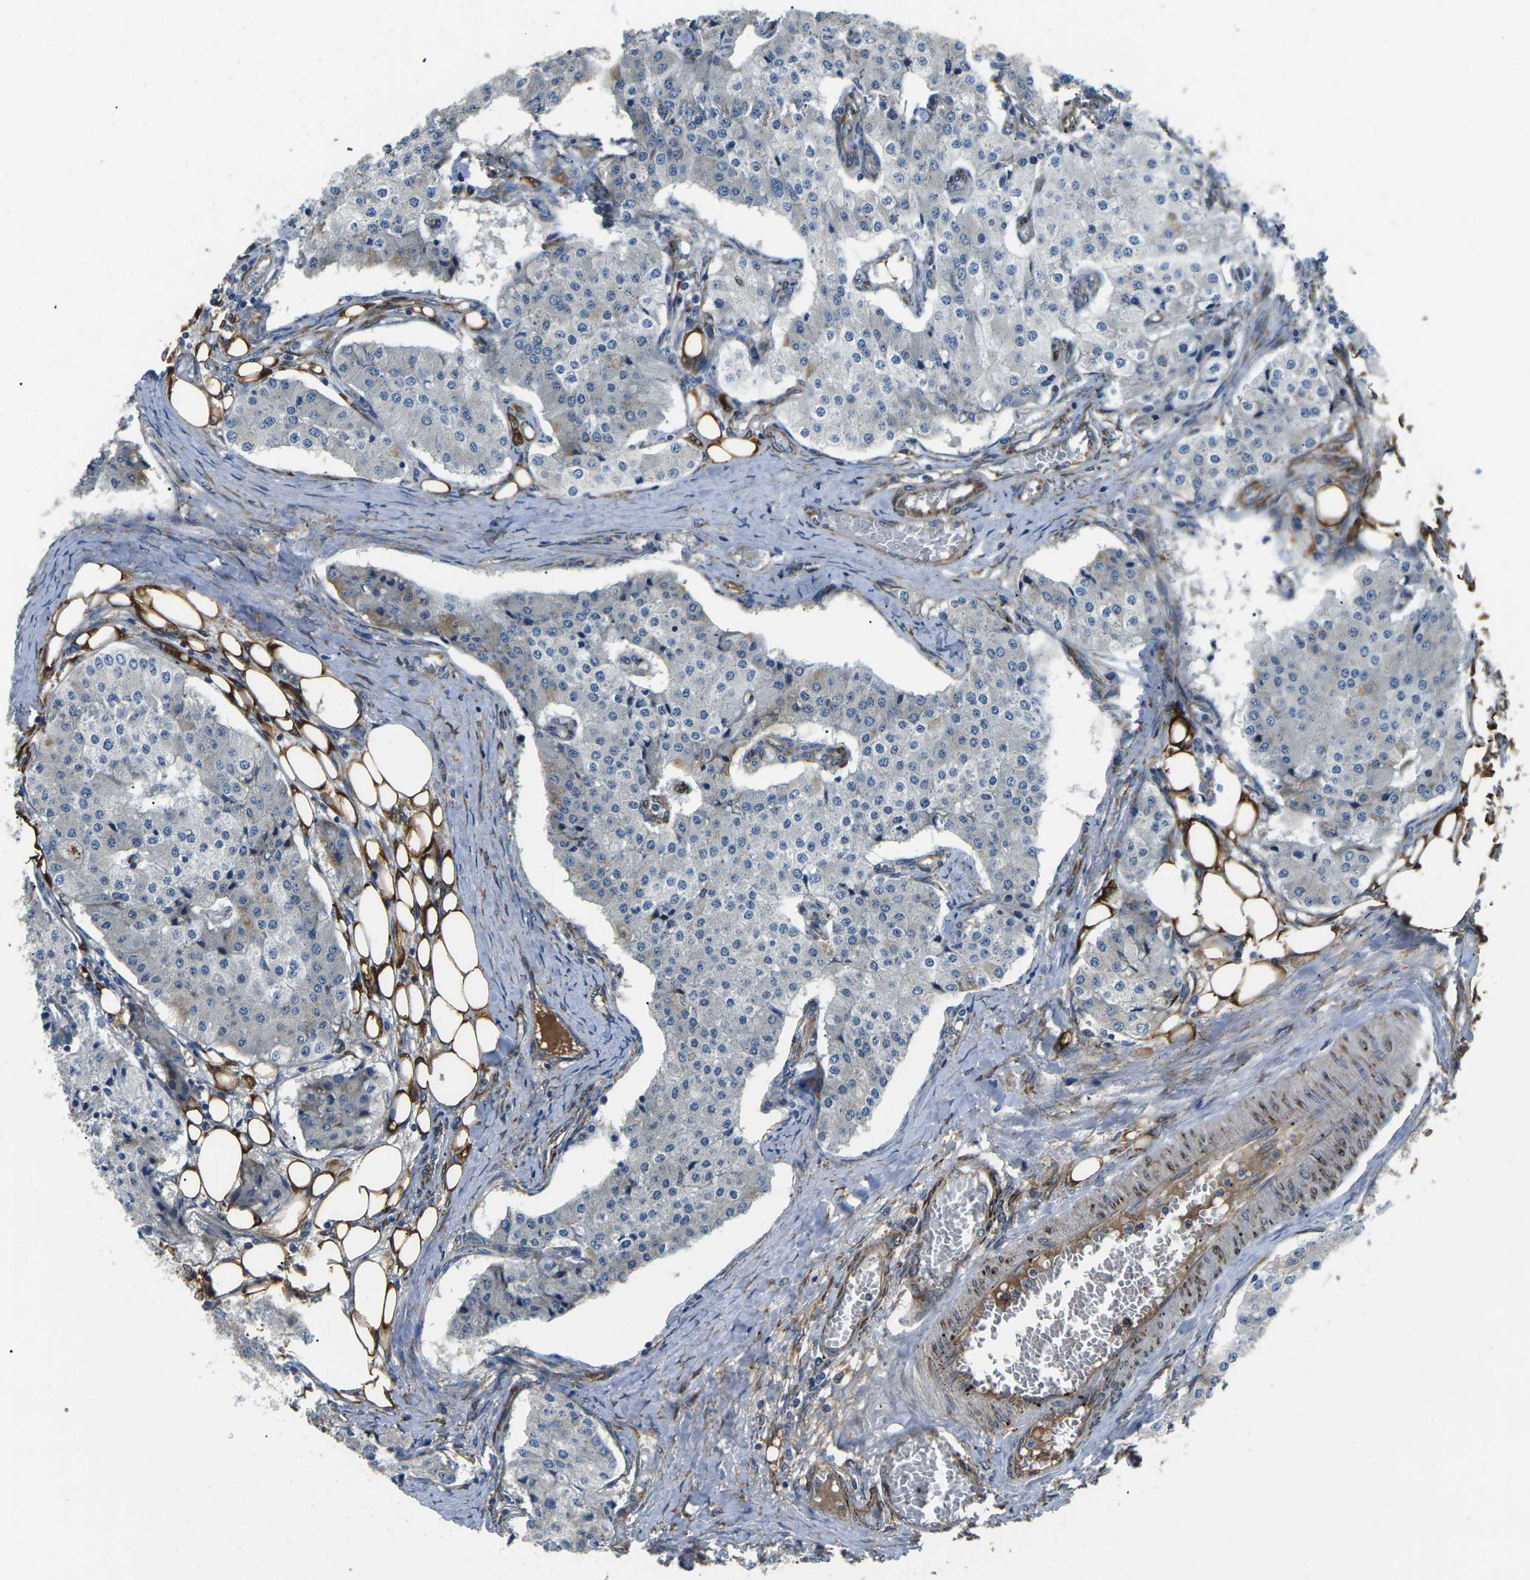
{"staining": {"intensity": "negative", "quantity": "none", "location": "none"}, "tissue": "carcinoid", "cell_type": "Tumor cells", "image_type": "cancer", "snomed": [{"axis": "morphology", "description": "Carcinoid, malignant, NOS"}, {"axis": "topography", "description": "Colon"}], "caption": "DAB (3,3'-diaminobenzidine) immunohistochemical staining of human malignant carcinoid shows no significant staining in tumor cells.", "gene": "PDZD8", "patient": {"sex": "female", "age": 52}}